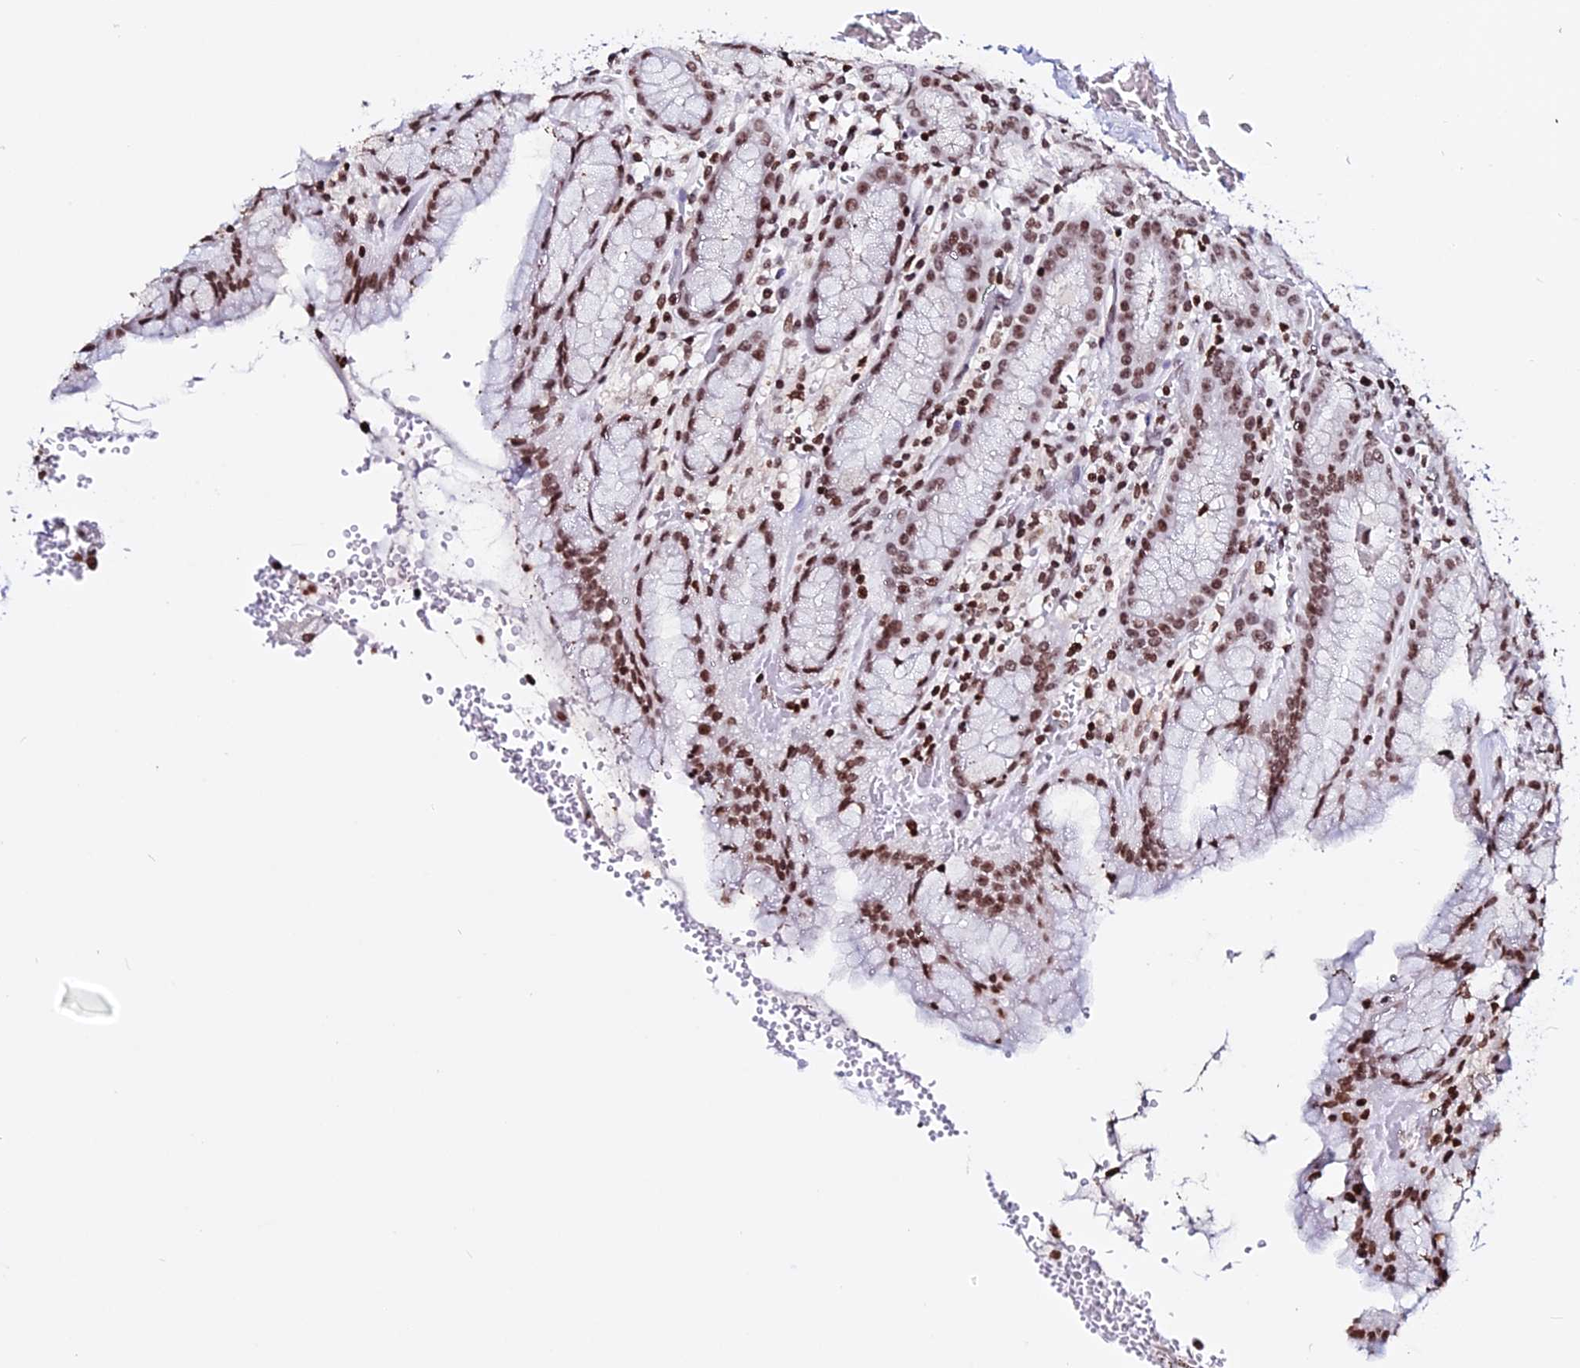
{"staining": {"intensity": "strong", "quantity": ">75%", "location": "nuclear"}, "tissue": "stomach", "cell_type": "Glandular cells", "image_type": "normal", "snomed": [{"axis": "morphology", "description": "Normal tissue, NOS"}, {"axis": "topography", "description": "Stomach, upper"}], "caption": "Immunohistochemistry image of benign human stomach stained for a protein (brown), which displays high levels of strong nuclear positivity in about >75% of glandular cells.", "gene": "ENSG00000282988", "patient": {"sex": "male", "age": 52}}